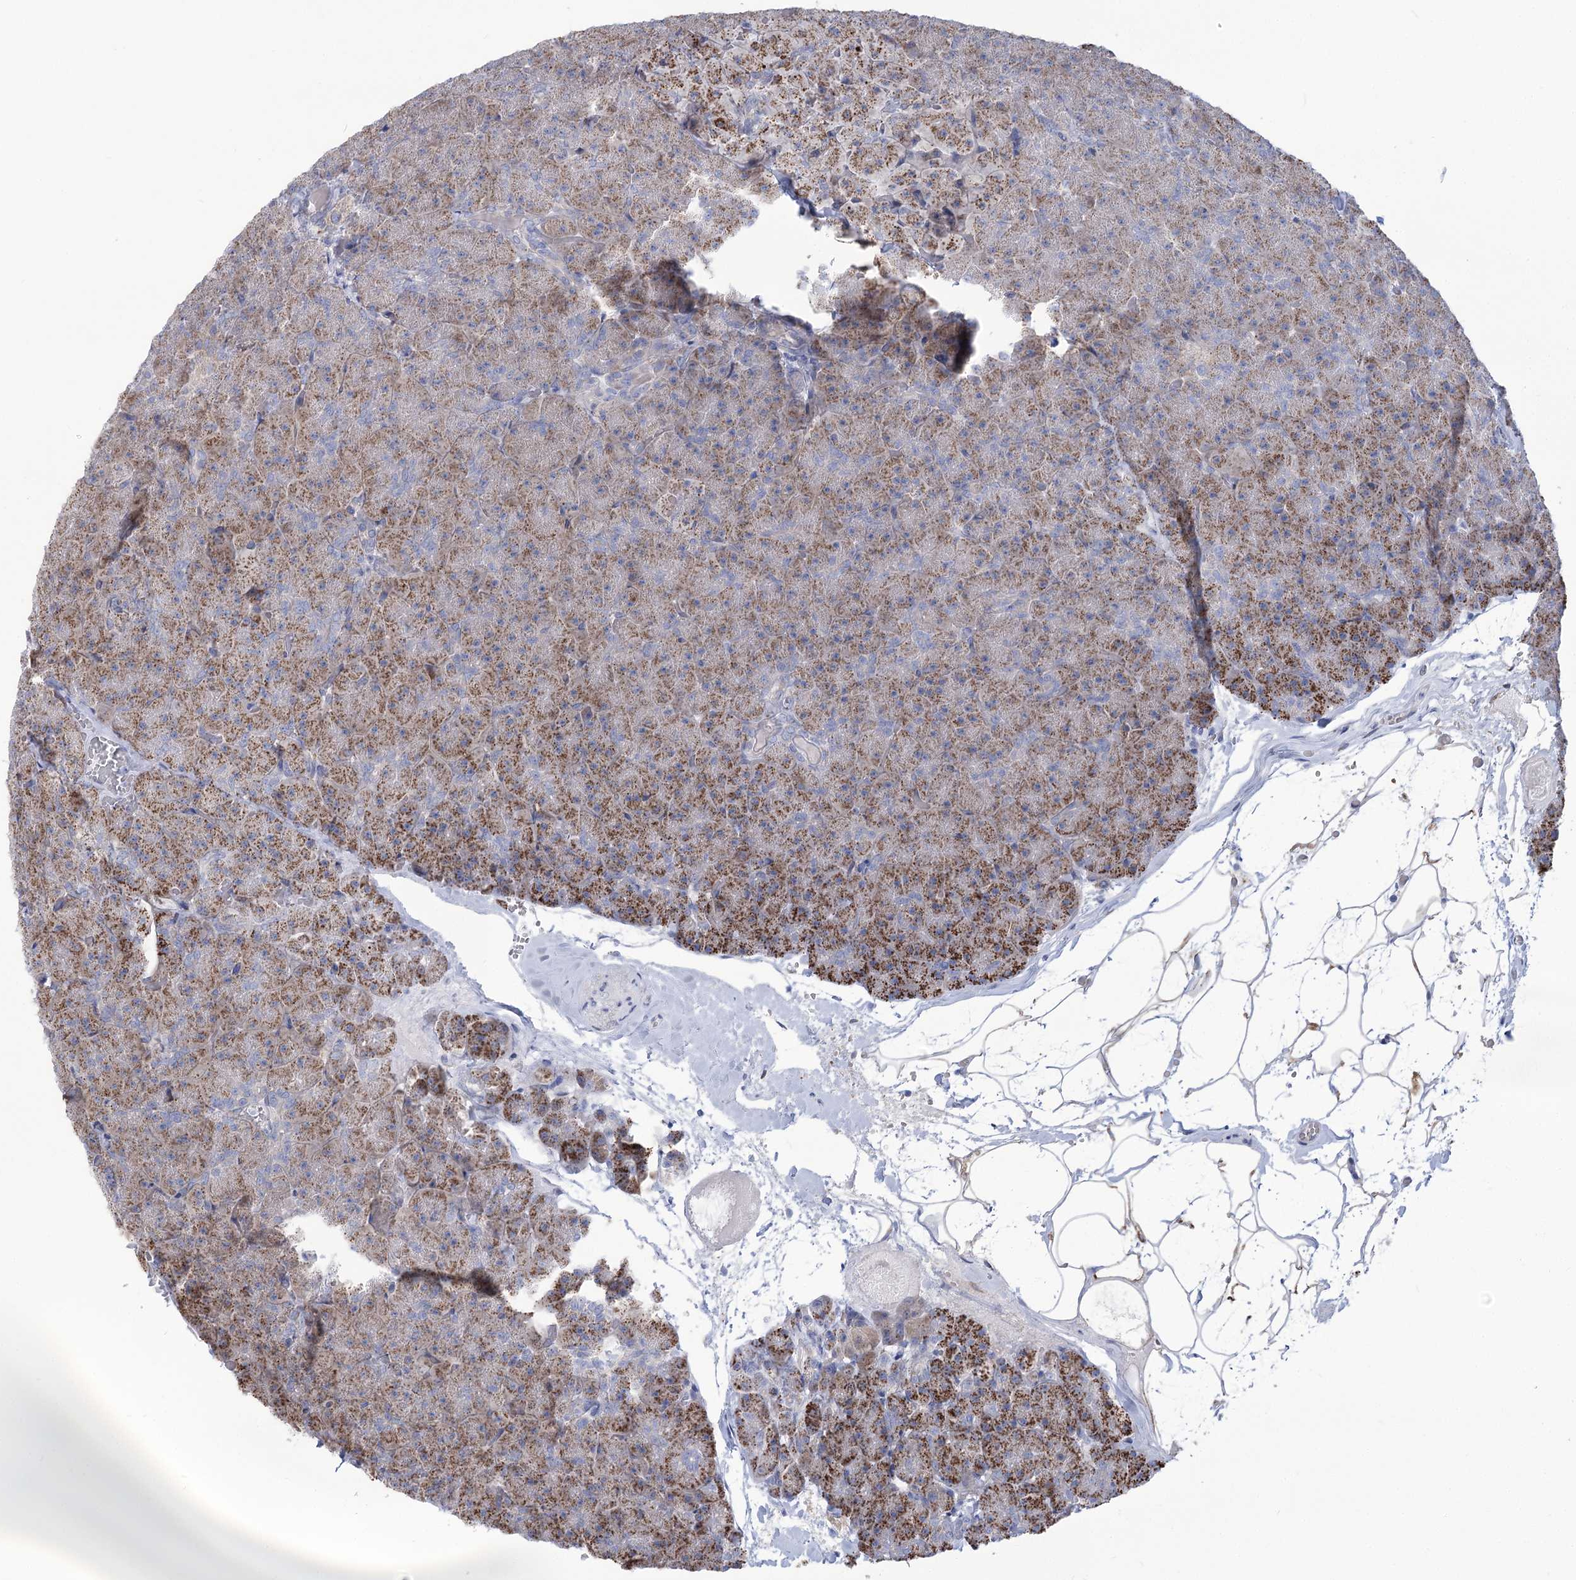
{"staining": {"intensity": "moderate", "quantity": "25%-75%", "location": "cytoplasmic/membranous"}, "tissue": "pancreas", "cell_type": "Exocrine glandular cells", "image_type": "normal", "snomed": [{"axis": "morphology", "description": "Normal tissue, NOS"}, {"axis": "topography", "description": "Pancreas"}], "caption": "Pancreas stained with DAB immunohistochemistry (IHC) shows medium levels of moderate cytoplasmic/membranous expression in about 25%-75% of exocrine glandular cells. (DAB IHC, brown staining for protein, blue staining for nuclei).", "gene": "STT3B", "patient": {"sex": "male", "age": 36}}